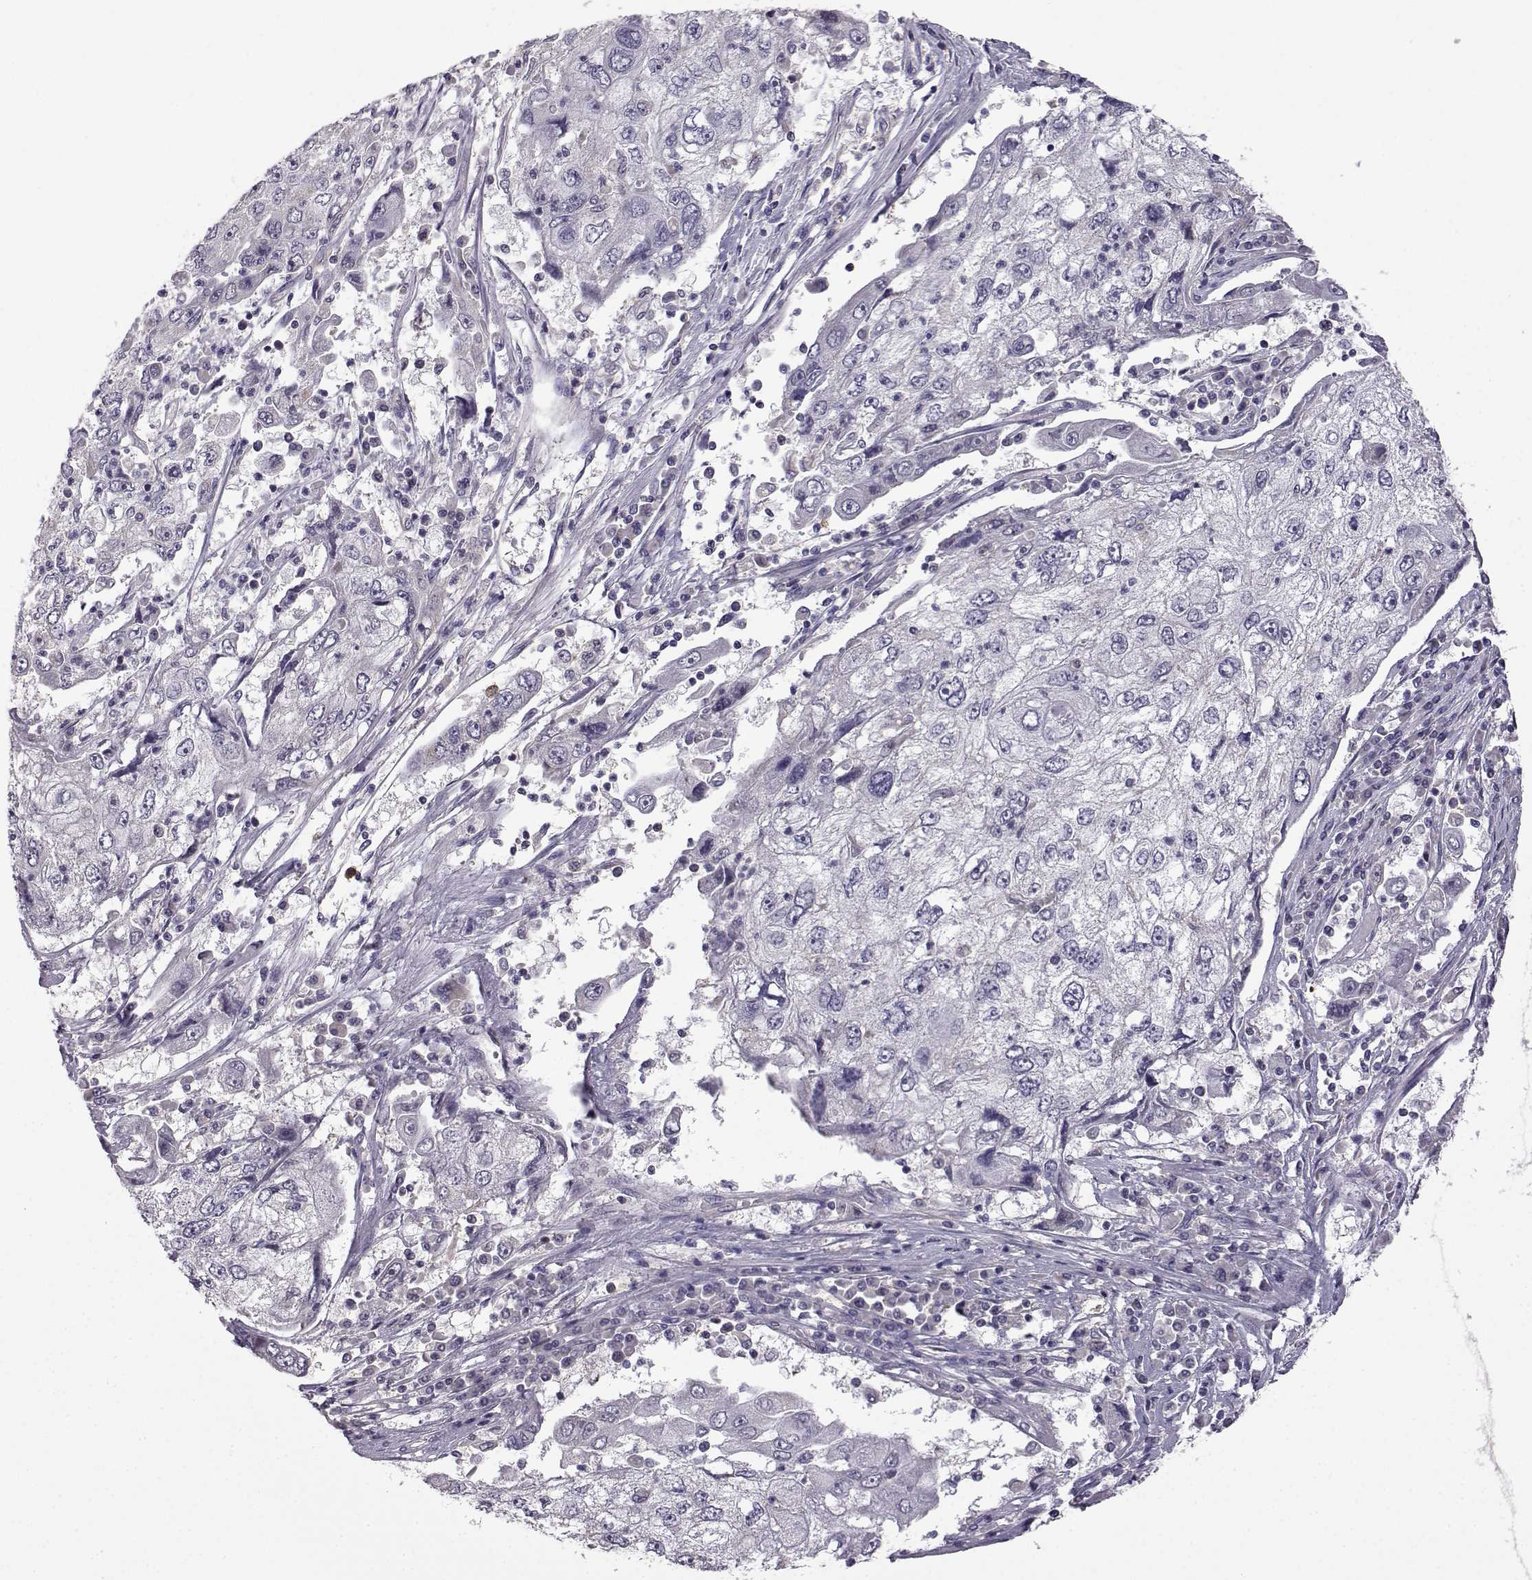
{"staining": {"intensity": "negative", "quantity": "none", "location": "none"}, "tissue": "cervical cancer", "cell_type": "Tumor cells", "image_type": "cancer", "snomed": [{"axis": "morphology", "description": "Squamous cell carcinoma, NOS"}, {"axis": "topography", "description": "Cervix"}], "caption": "High magnification brightfield microscopy of cervical cancer (squamous cell carcinoma) stained with DAB (brown) and counterstained with hematoxylin (blue): tumor cells show no significant staining.", "gene": "VGF", "patient": {"sex": "female", "age": 36}}